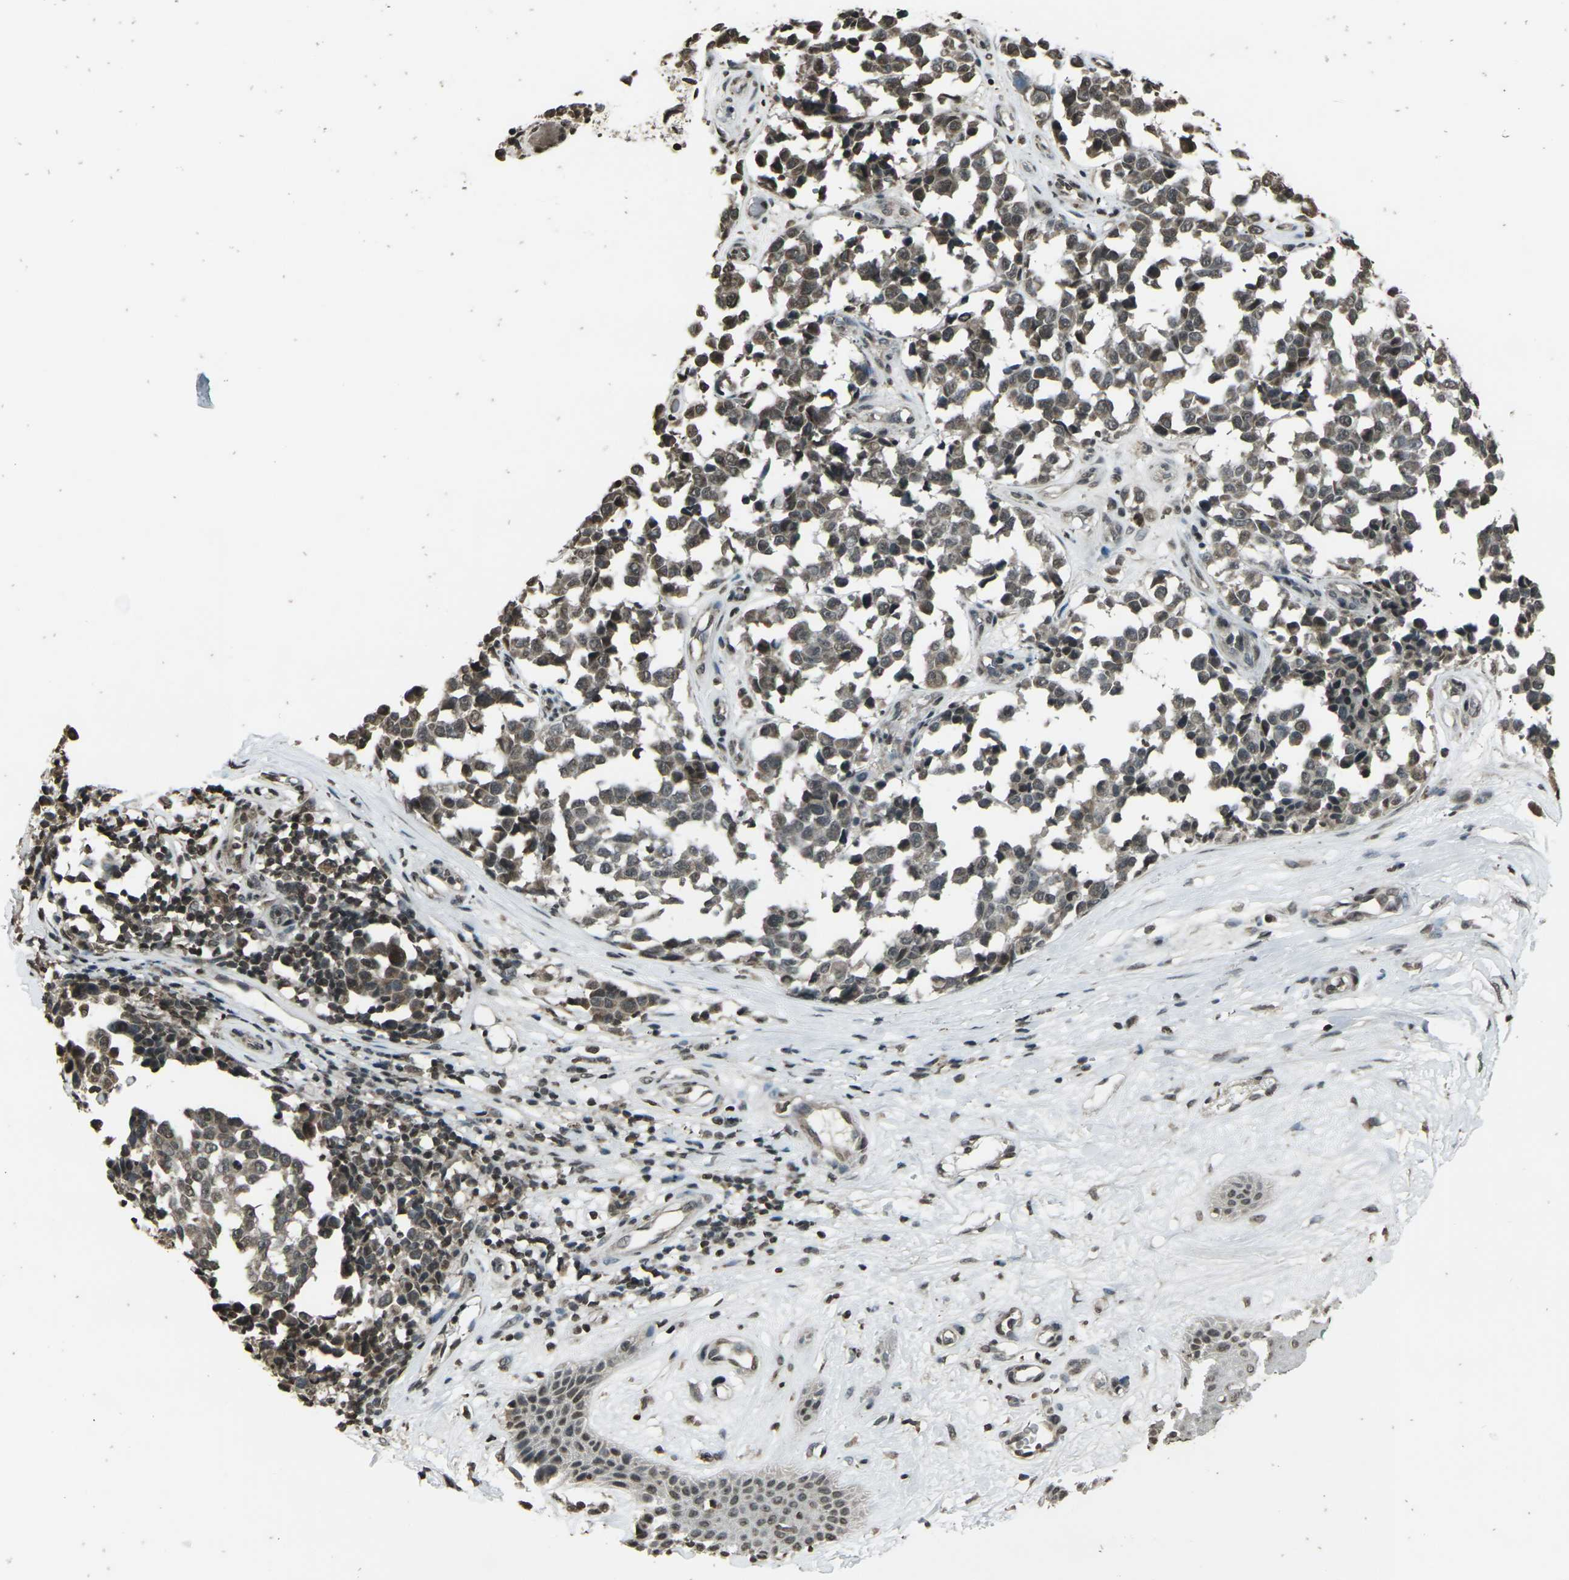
{"staining": {"intensity": "weak", "quantity": ">75%", "location": "cytoplasmic/membranous,nuclear"}, "tissue": "melanoma", "cell_type": "Tumor cells", "image_type": "cancer", "snomed": [{"axis": "morphology", "description": "Malignant melanoma, NOS"}, {"axis": "topography", "description": "Skin"}], "caption": "Immunohistochemical staining of malignant melanoma reveals low levels of weak cytoplasmic/membranous and nuclear expression in approximately >75% of tumor cells. The protein of interest is shown in brown color, while the nuclei are stained blue.", "gene": "PRPF8", "patient": {"sex": "female", "age": 64}}